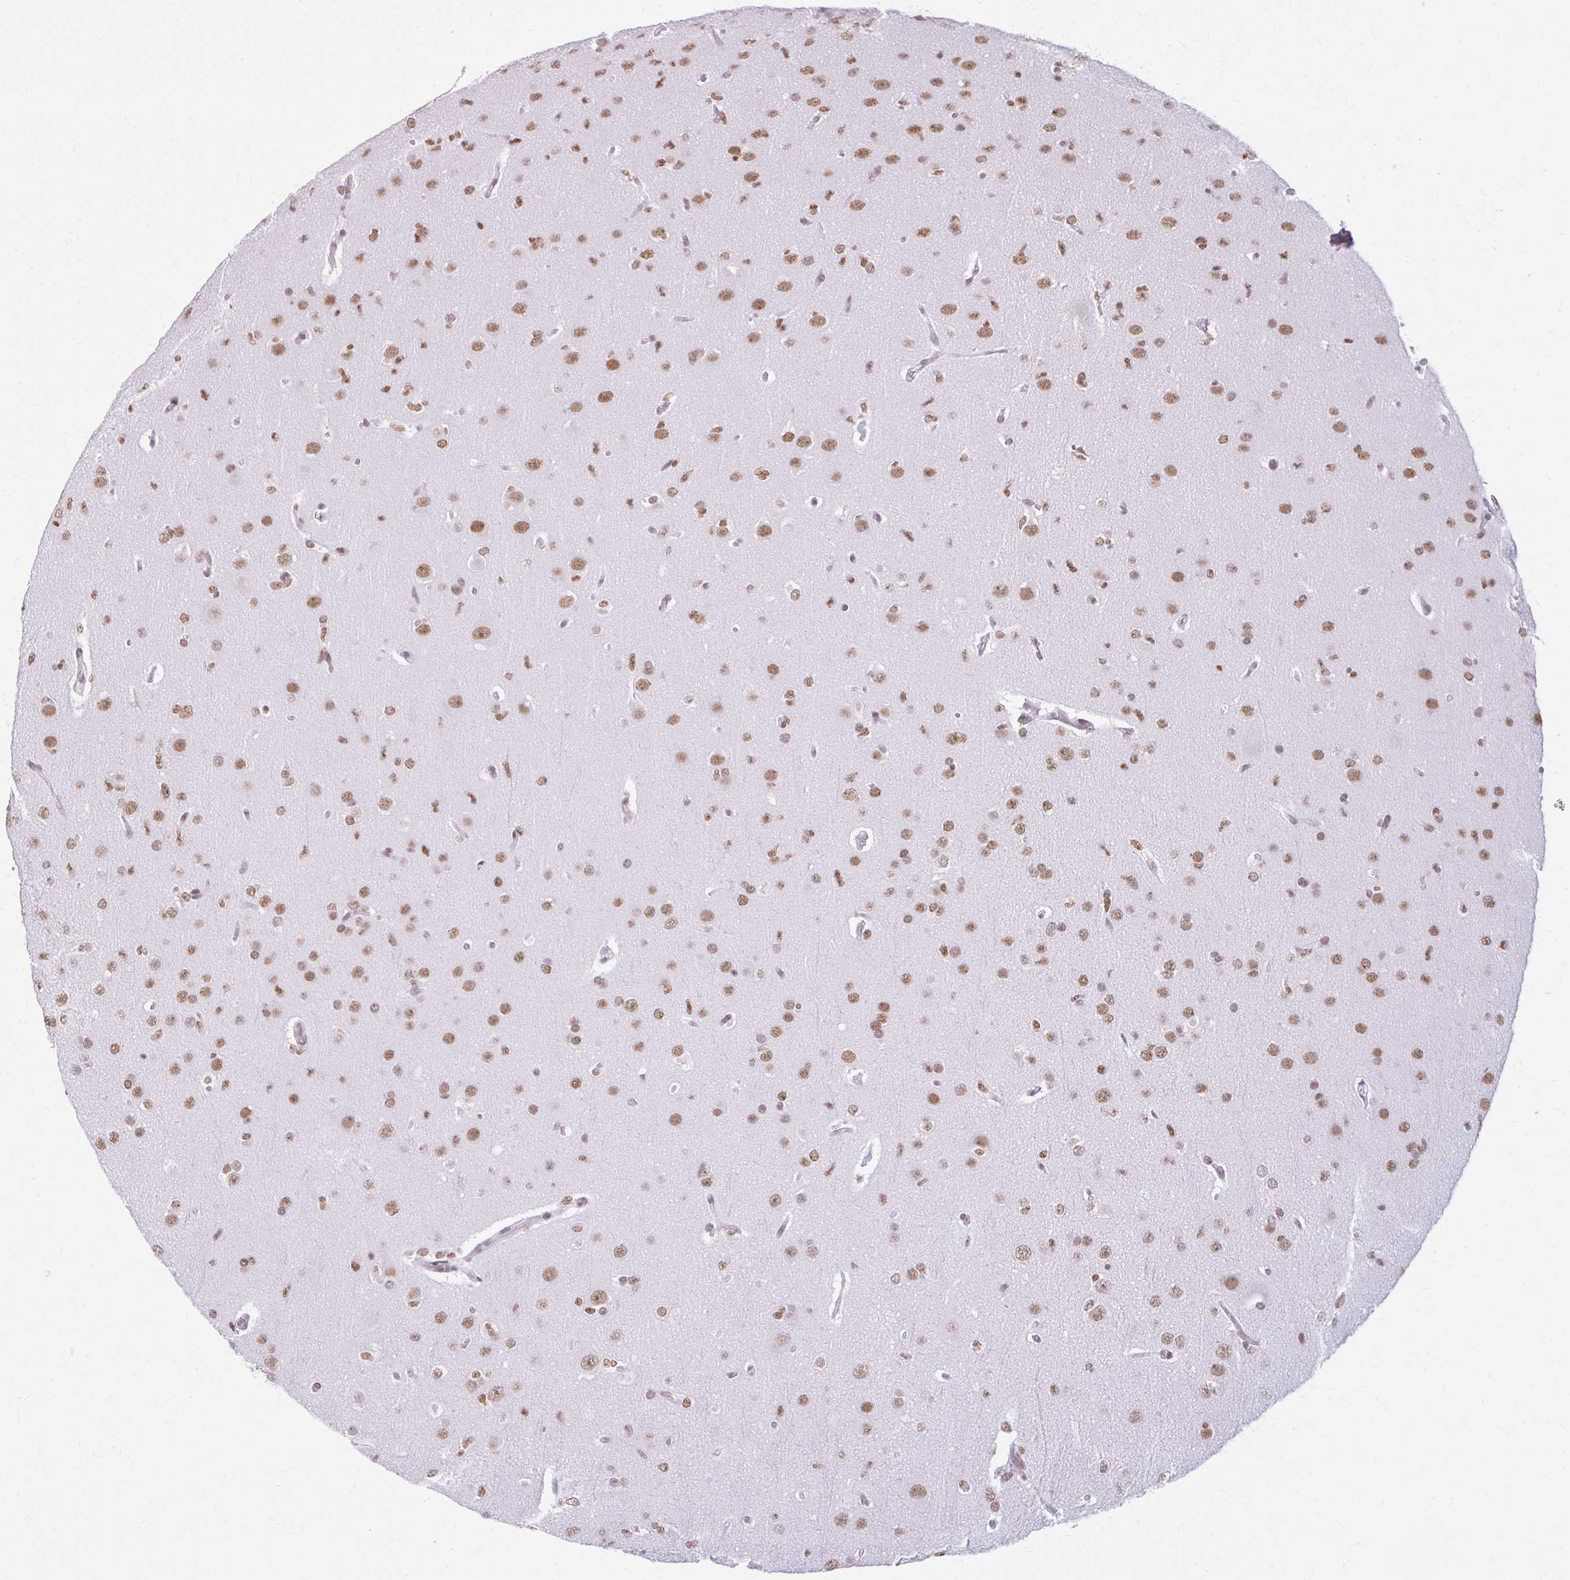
{"staining": {"intensity": "moderate", "quantity": ">75%", "location": "nuclear"}, "tissue": "glioma", "cell_type": "Tumor cells", "image_type": "cancer", "snomed": [{"axis": "morphology", "description": "Glioma, malignant, Low grade"}, {"axis": "topography", "description": "Brain"}], "caption": "IHC photomicrograph of malignant glioma (low-grade) stained for a protein (brown), which exhibits medium levels of moderate nuclear expression in about >75% of tumor cells.", "gene": "PABIR1", "patient": {"sex": "female", "age": 33}}